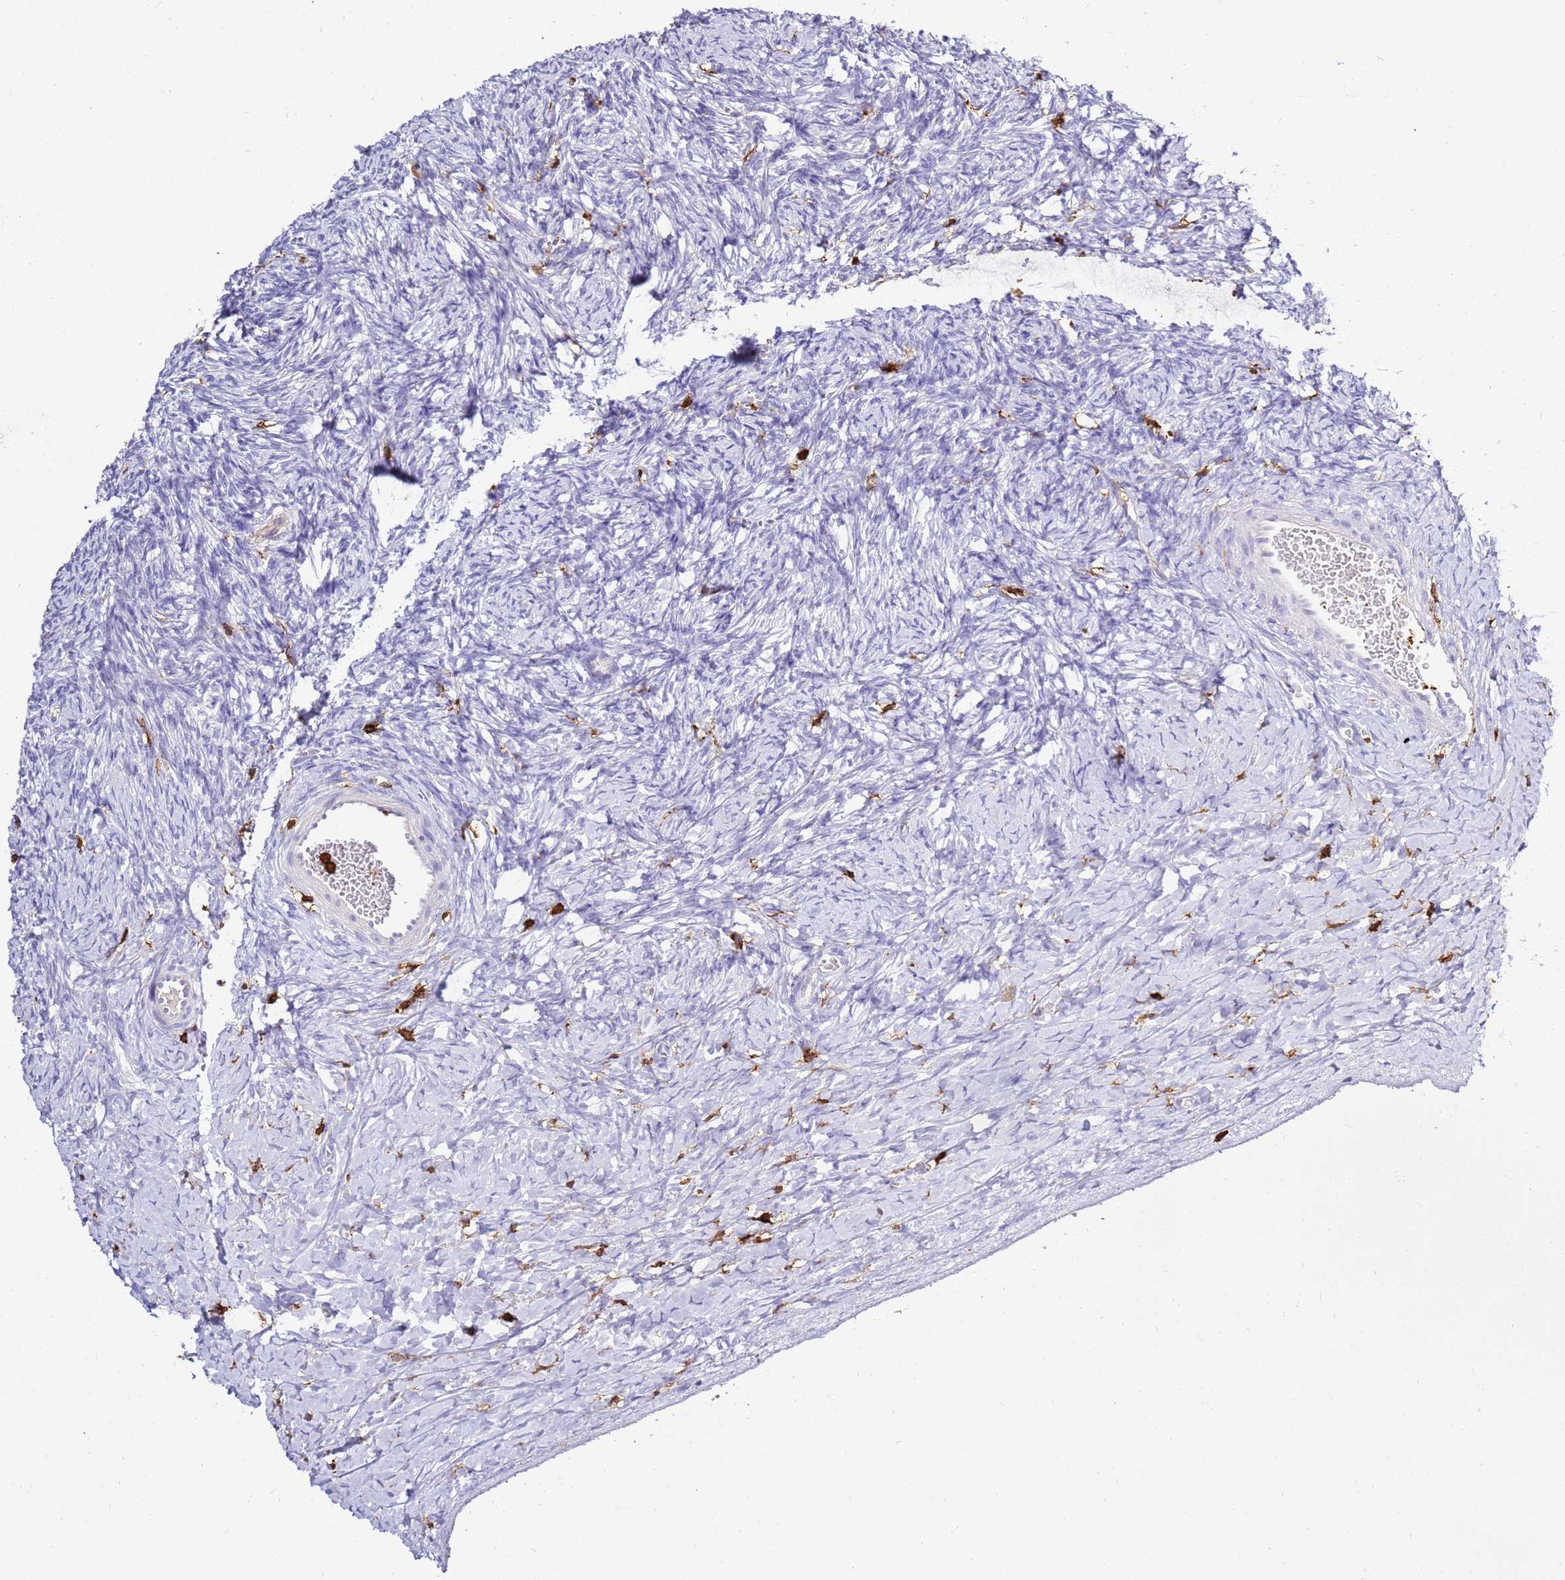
{"staining": {"intensity": "negative", "quantity": "none", "location": "none"}, "tissue": "ovary", "cell_type": "Follicle cells", "image_type": "normal", "snomed": [{"axis": "morphology", "description": "Normal tissue, NOS"}, {"axis": "morphology", "description": "Developmental malformation"}, {"axis": "topography", "description": "Ovary"}], "caption": "A high-resolution histopathology image shows immunohistochemistry (IHC) staining of unremarkable ovary, which demonstrates no significant staining in follicle cells.", "gene": "CORO1A", "patient": {"sex": "female", "age": 39}}